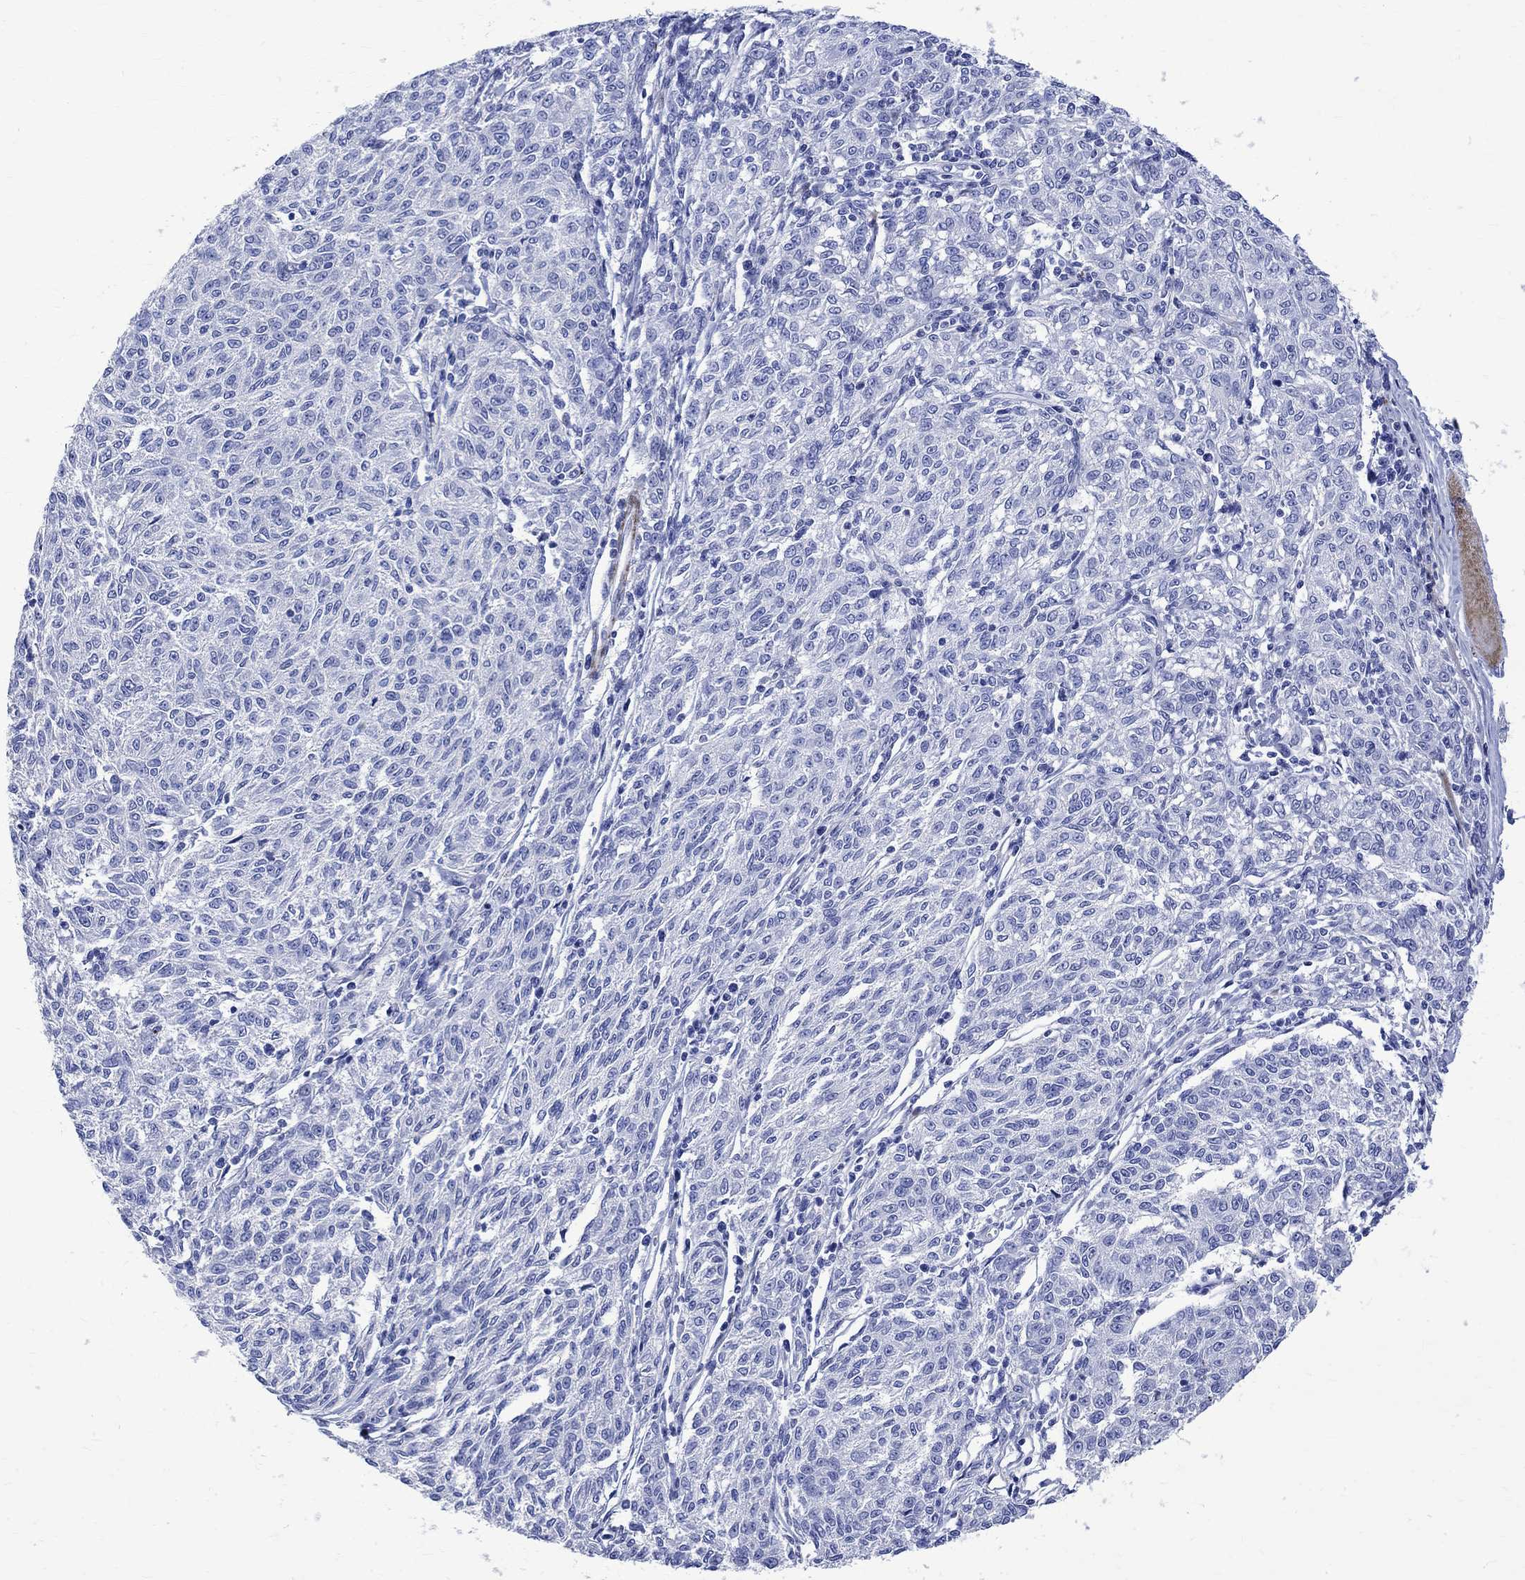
{"staining": {"intensity": "negative", "quantity": "none", "location": "none"}, "tissue": "melanoma", "cell_type": "Tumor cells", "image_type": "cancer", "snomed": [{"axis": "morphology", "description": "Malignant melanoma, NOS"}, {"axis": "topography", "description": "Skin"}], "caption": "DAB immunohistochemical staining of human melanoma shows no significant expression in tumor cells.", "gene": "PARVB", "patient": {"sex": "female", "age": 72}}